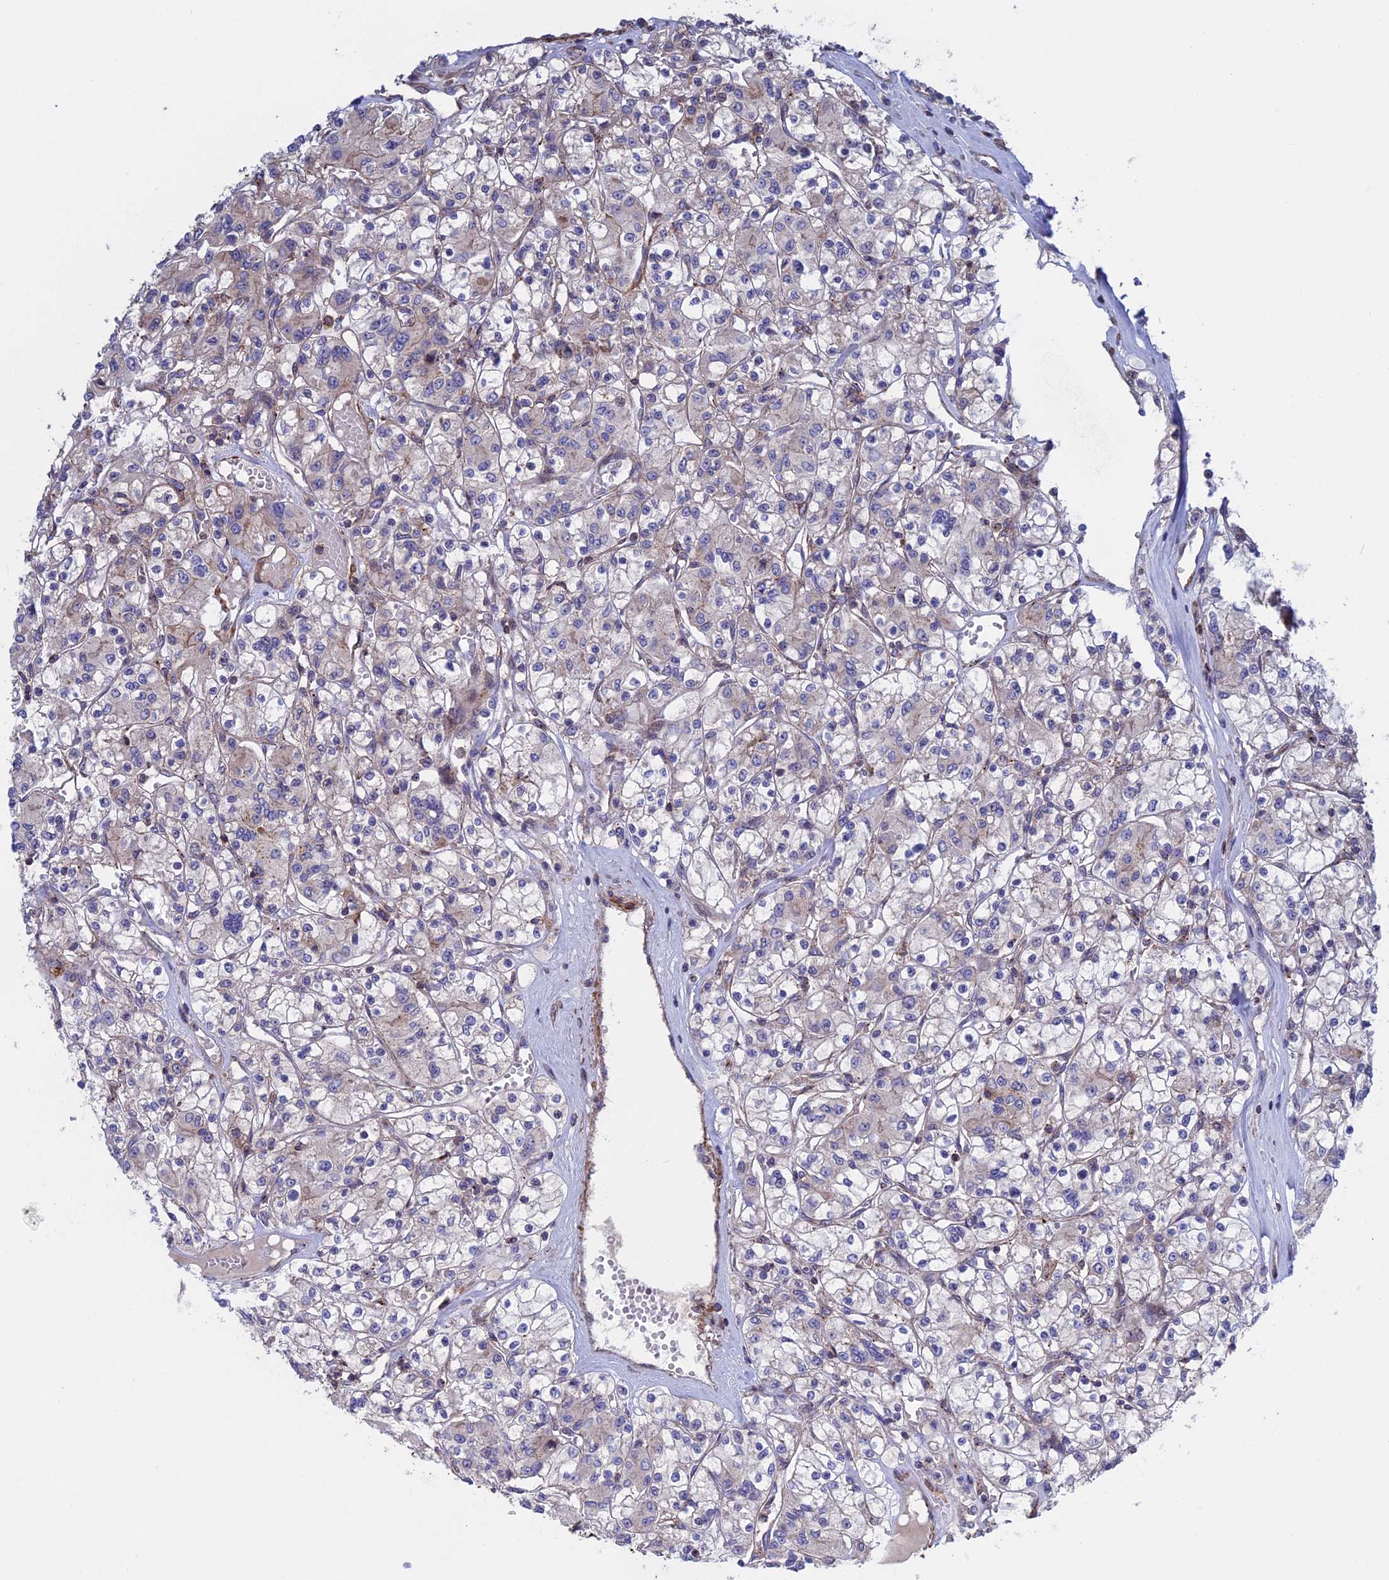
{"staining": {"intensity": "negative", "quantity": "none", "location": "none"}, "tissue": "renal cancer", "cell_type": "Tumor cells", "image_type": "cancer", "snomed": [{"axis": "morphology", "description": "Adenocarcinoma, NOS"}, {"axis": "topography", "description": "Kidney"}], "caption": "Renal adenocarcinoma stained for a protein using IHC displays no staining tumor cells.", "gene": "LYPD5", "patient": {"sex": "female", "age": 59}}